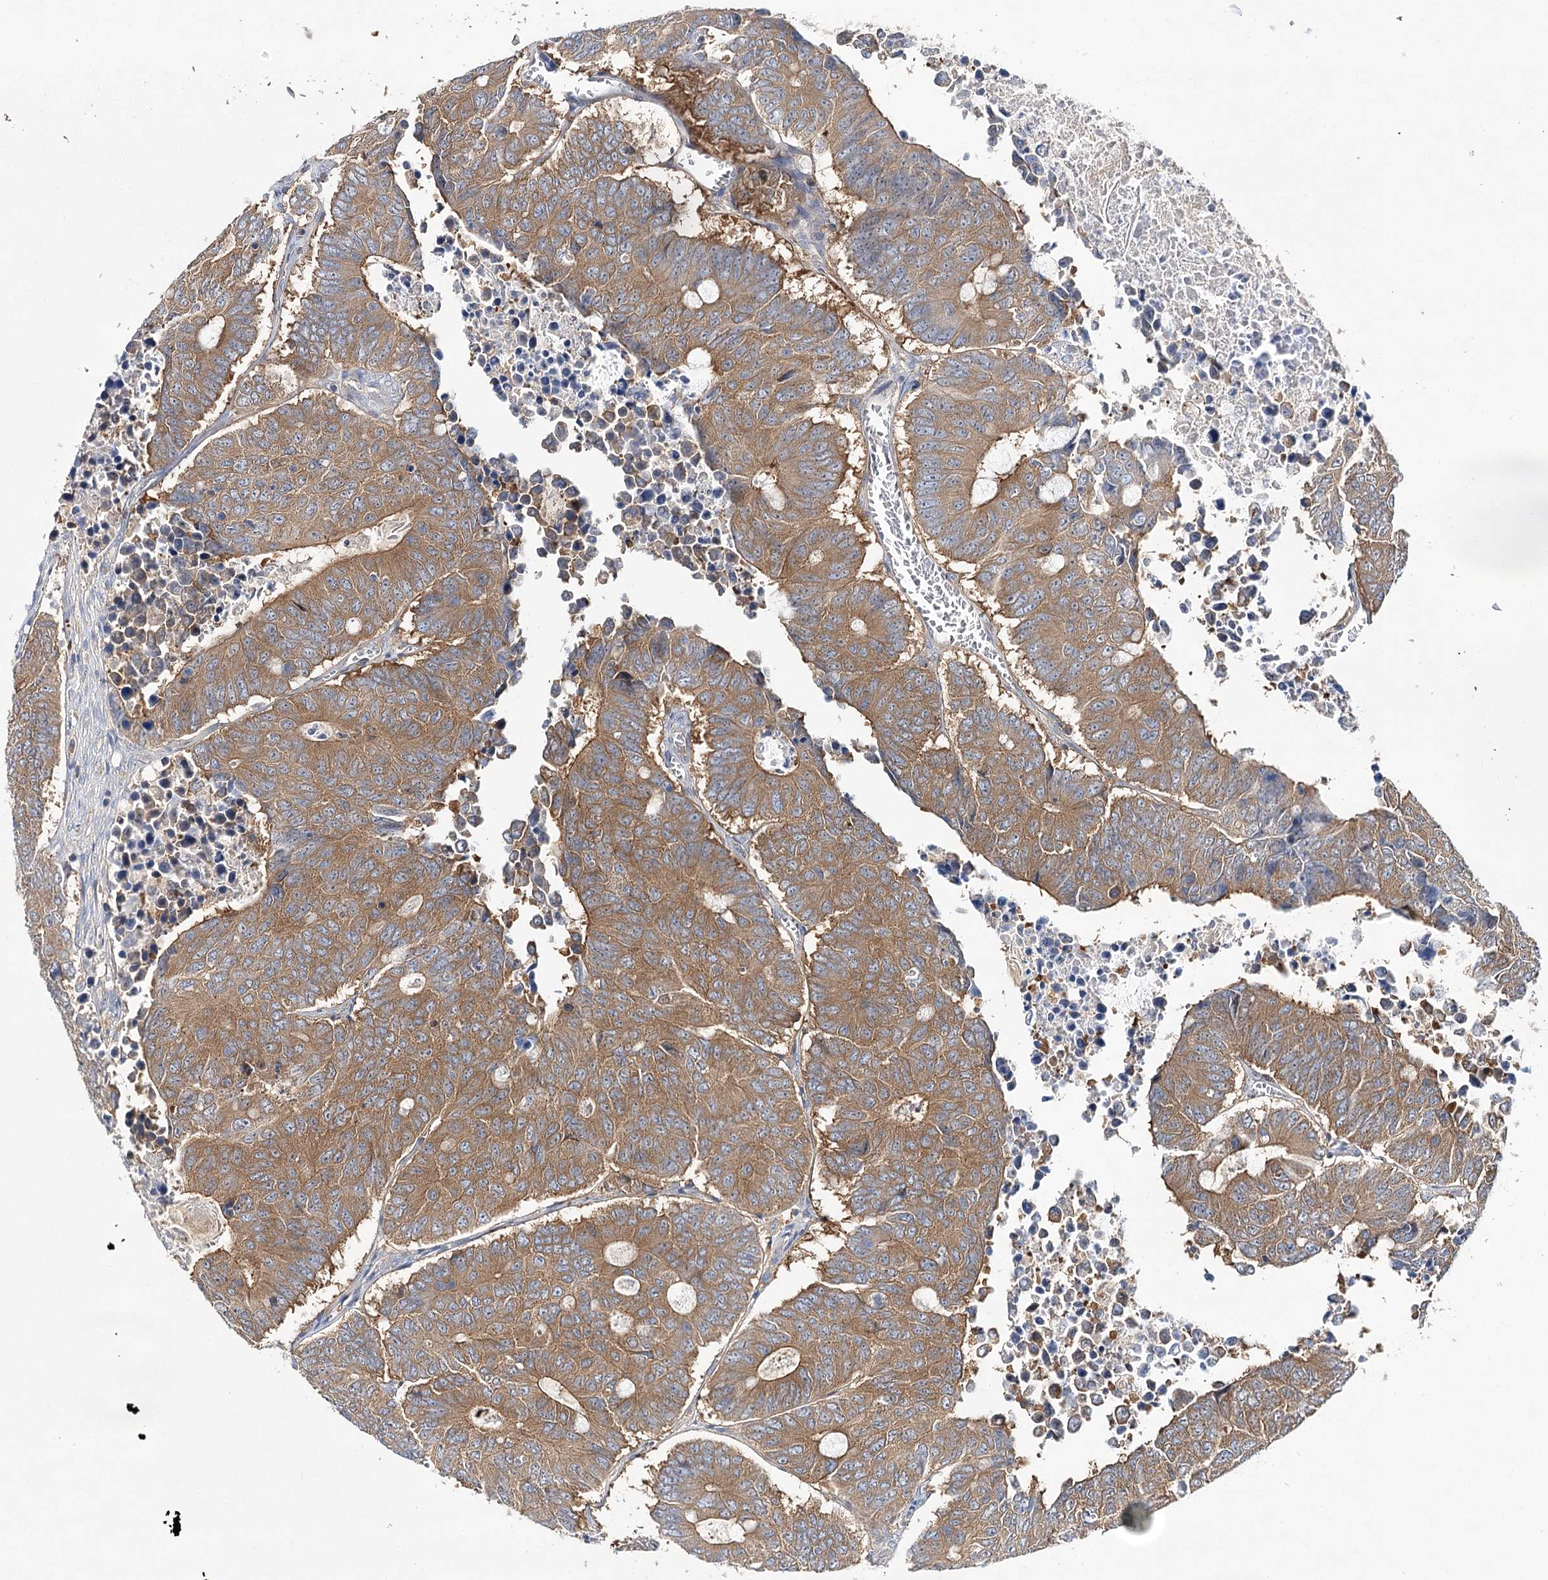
{"staining": {"intensity": "moderate", "quantity": ">75%", "location": "cytoplasmic/membranous"}, "tissue": "colorectal cancer", "cell_type": "Tumor cells", "image_type": "cancer", "snomed": [{"axis": "morphology", "description": "Adenocarcinoma, NOS"}, {"axis": "topography", "description": "Colon"}], "caption": "Moderate cytoplasmic/membranous expression for a protein is present in about >75% of tumor cells of adenocarcinoma (colorectal) using immunohistochemistry.", "gene": "ABRAXAS2", "patient": {"sex": "male", "age": 87}}